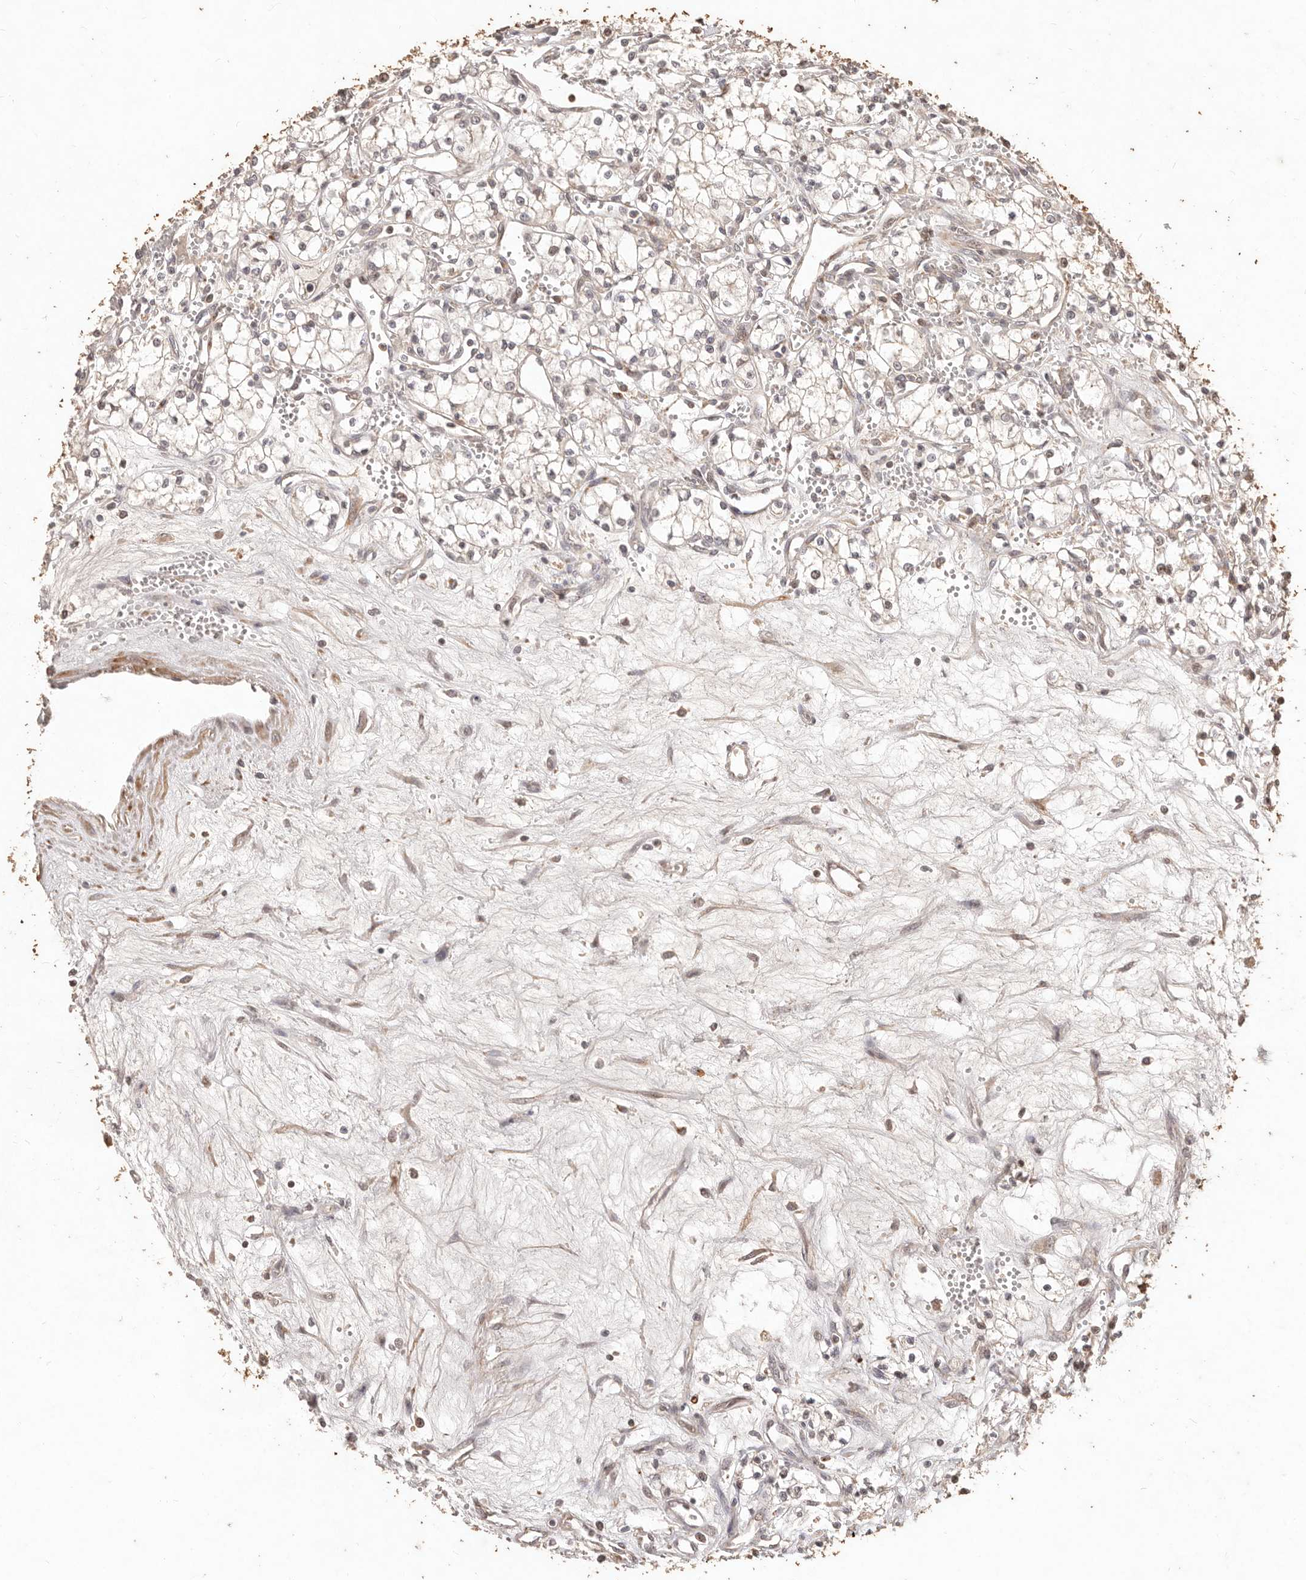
{"staining": {"intensity": "negative", "quantity": "none", "location": "none"}, "tissue": "renal cancer", "cell_type": "Tumor cells", "image_type": "cancer", "snomed": [{"axis": "morphology", "description": "Adenocarcinoma, NOS"}, {"axis": "topography", "description": "Kidney"}], "caption": "Immunohistochemistry (IHC) of human renal cancer demonstrates no expression in tumor cells.", "gene": "KIF9", "patient": {"sex": "male", "age": 59}}